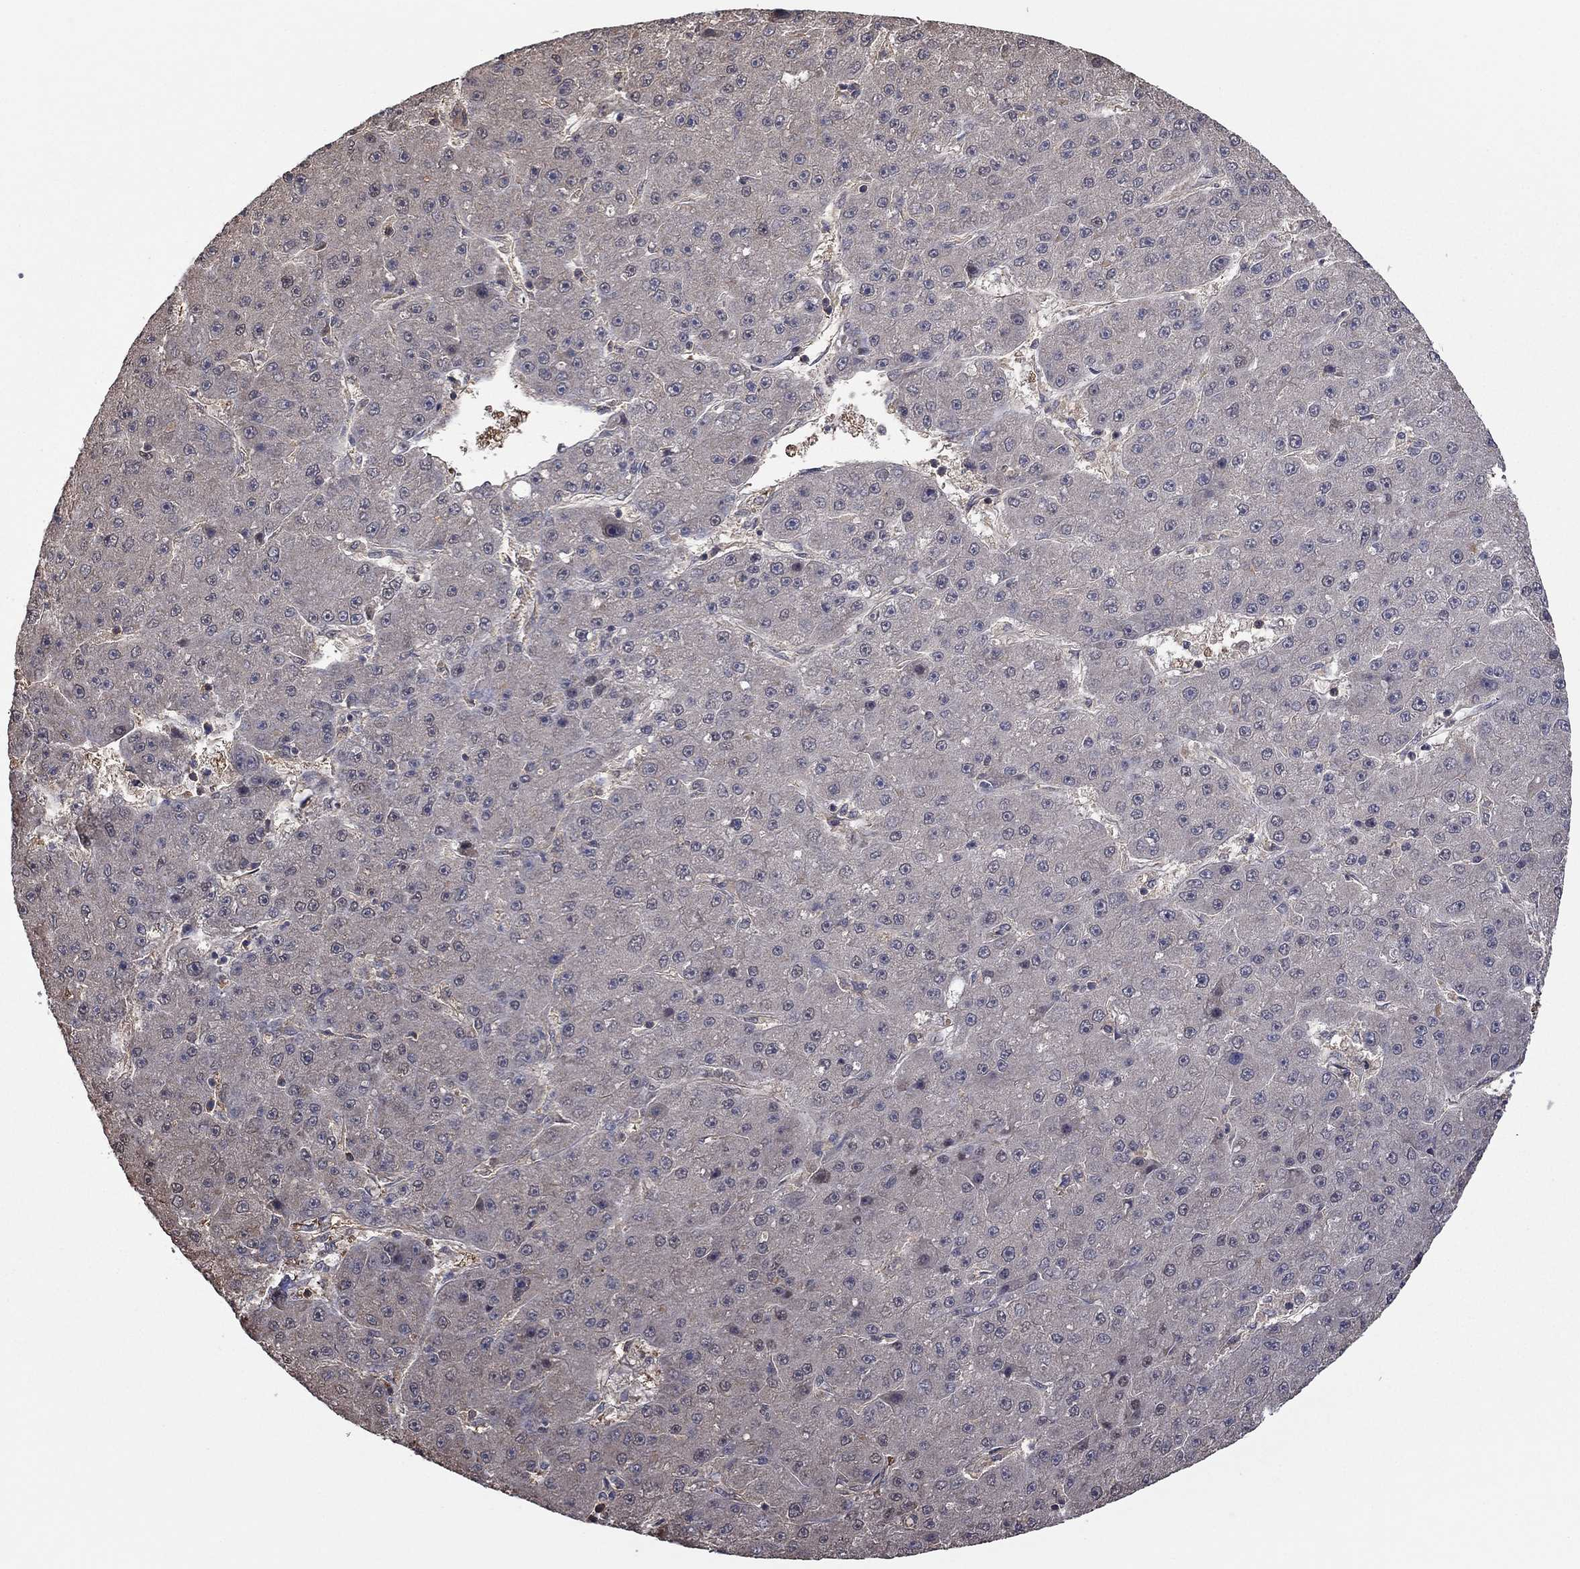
{"staining": {"intensity": "negative", "quantity": "none", "location": "none"}, "tissue": "liver cancer", "cell_type": "Tumor cells", "image_type": "cancer", "snomed": [{"axis": "morphology", "description": "Carcinoma, Hepatocellular, NOS"}, {"axis": "topography", "description": "Liver"}], "caption": "This is a micrograph of immunohistochemistry staining of liver hepatocellular carcinoma, which shows no positivity in tumor cells.", "gene": "RNF114", "patient": {"sex": "male", "age": 67}}